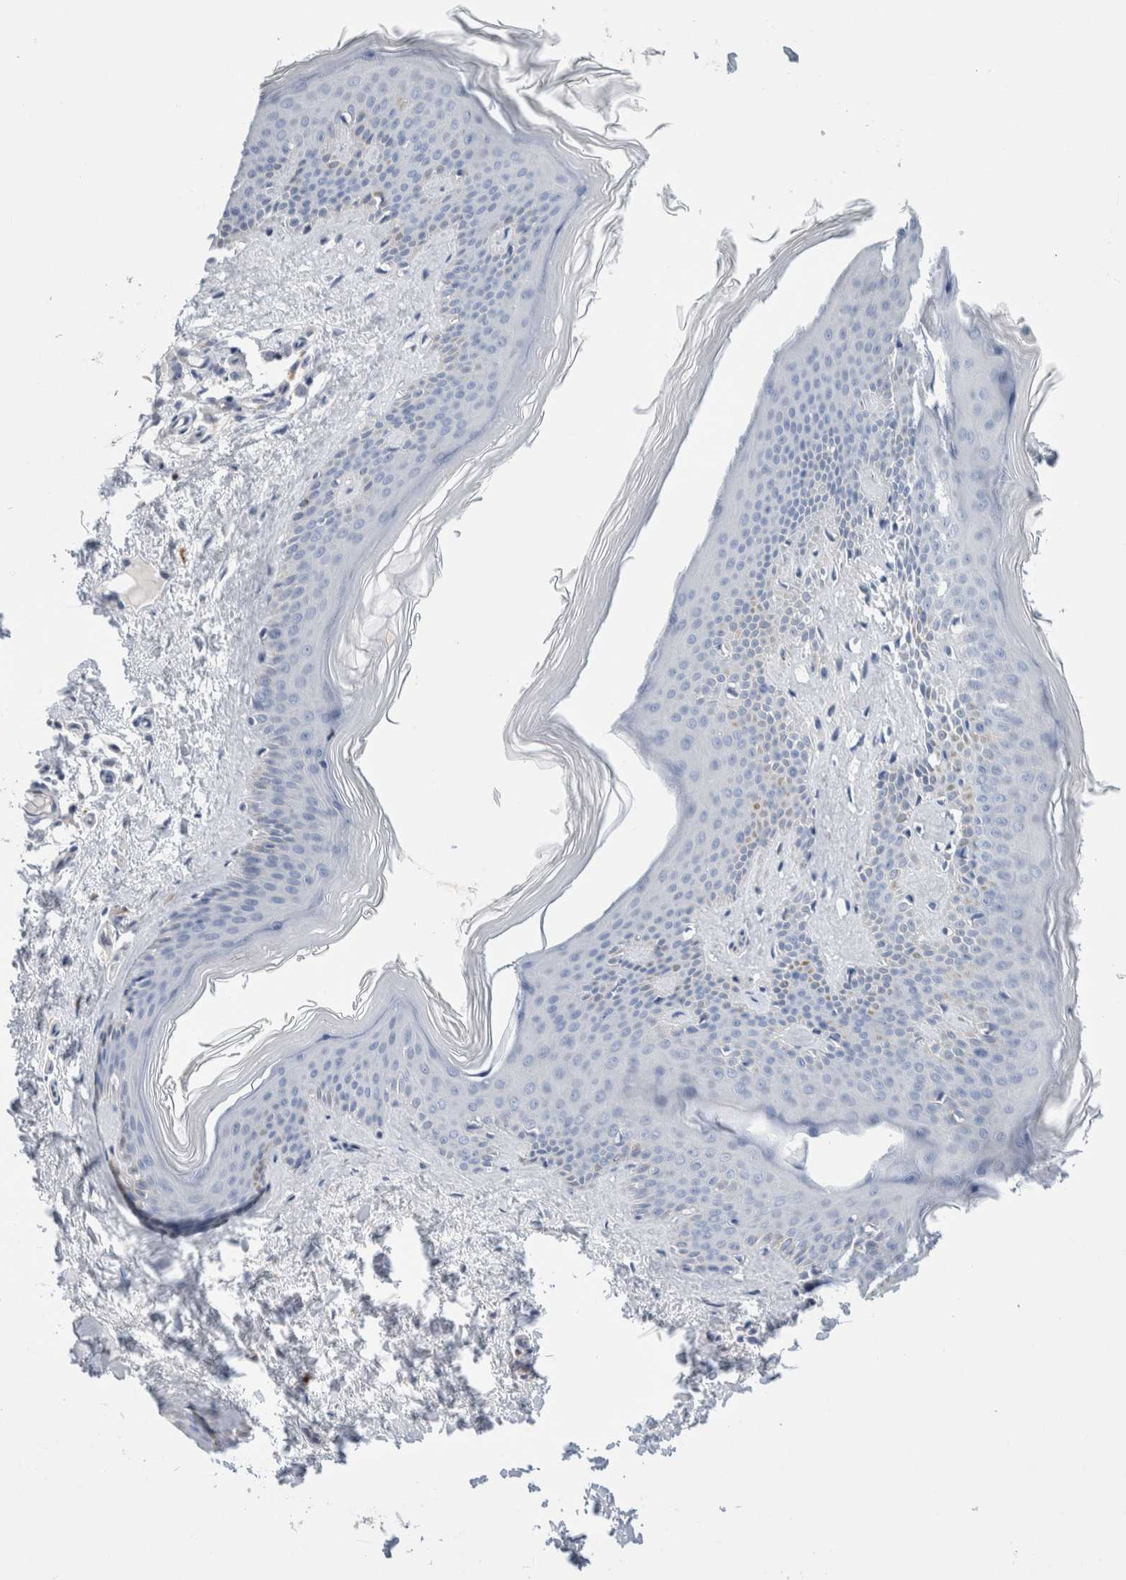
{"staining": {"intensity": "negative", "quantity": "none", "location": "none"}, "tissue": "skin", "cell_type": "Fibroblasts", "image_type": "normal", "snomed": [{"axis": "morphology", "description": "Normal tissue, NOS"}, {"axis": "topography", "description": "Skin"}], "caption": "An IHC image of benign skin is shown. There is no staining in fibroblasts of skin. The staining was performed using DAB to visualize the protein expression in brown, while the nuclei were stained in blue with hematoxylin (Magnification: 20x).", "gene": "METRNL", "patient": {"sex": "female", "age": 27}}